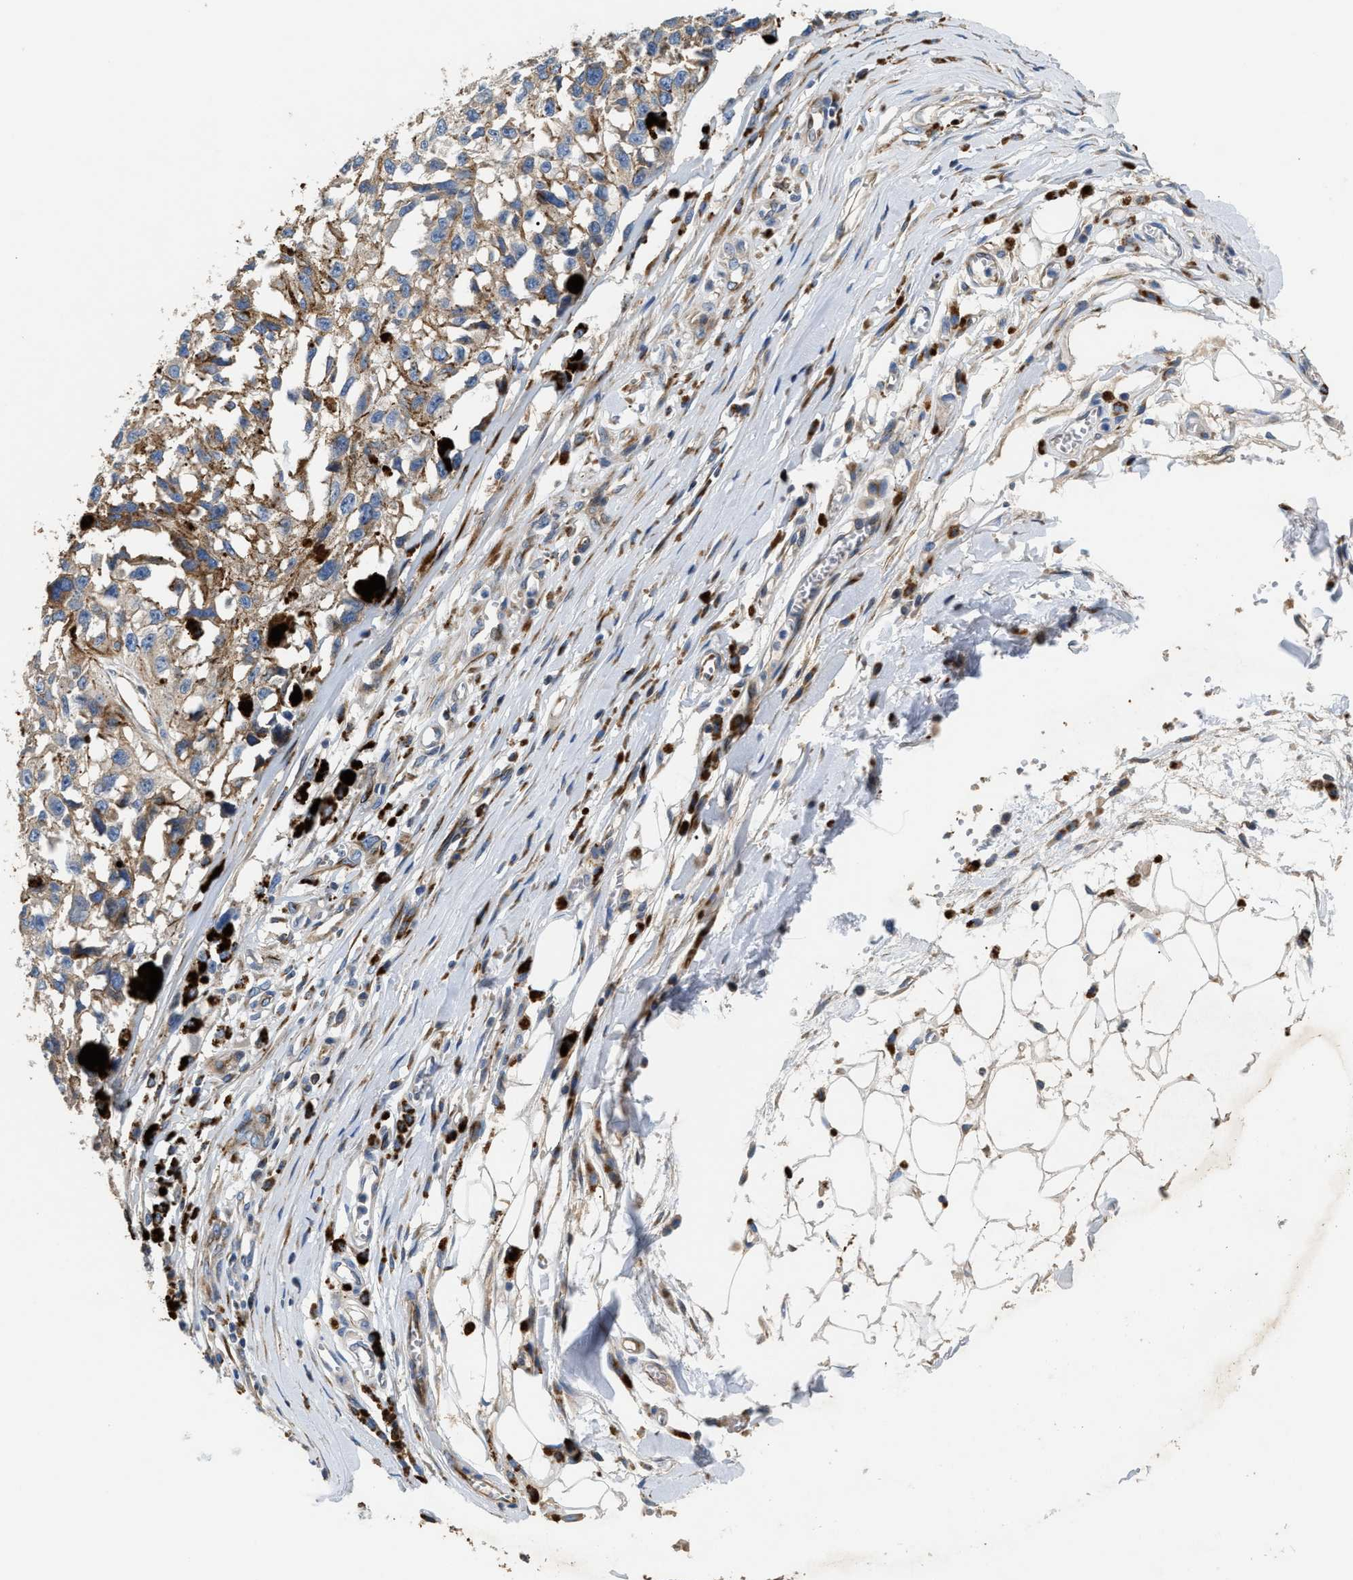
{"staining": {"intensity": "negative", "quantity": "none", "location": "none"}, "tissue": "melanoma", "cell_type": "Tumor cells", "image_type": "cancer", "snomed": [{"axis": "morphology", "description": "Malignant melanoma, Metastatic site"}, {"axis": "topography", "description": "Lymph node"}], "caption": "Protein analysis of malignant melanoma (metastatic site) shows no significant positivity in tumor cells.", "gene": "IL17RC", "patient": {"sex": "male", "age": 59}}